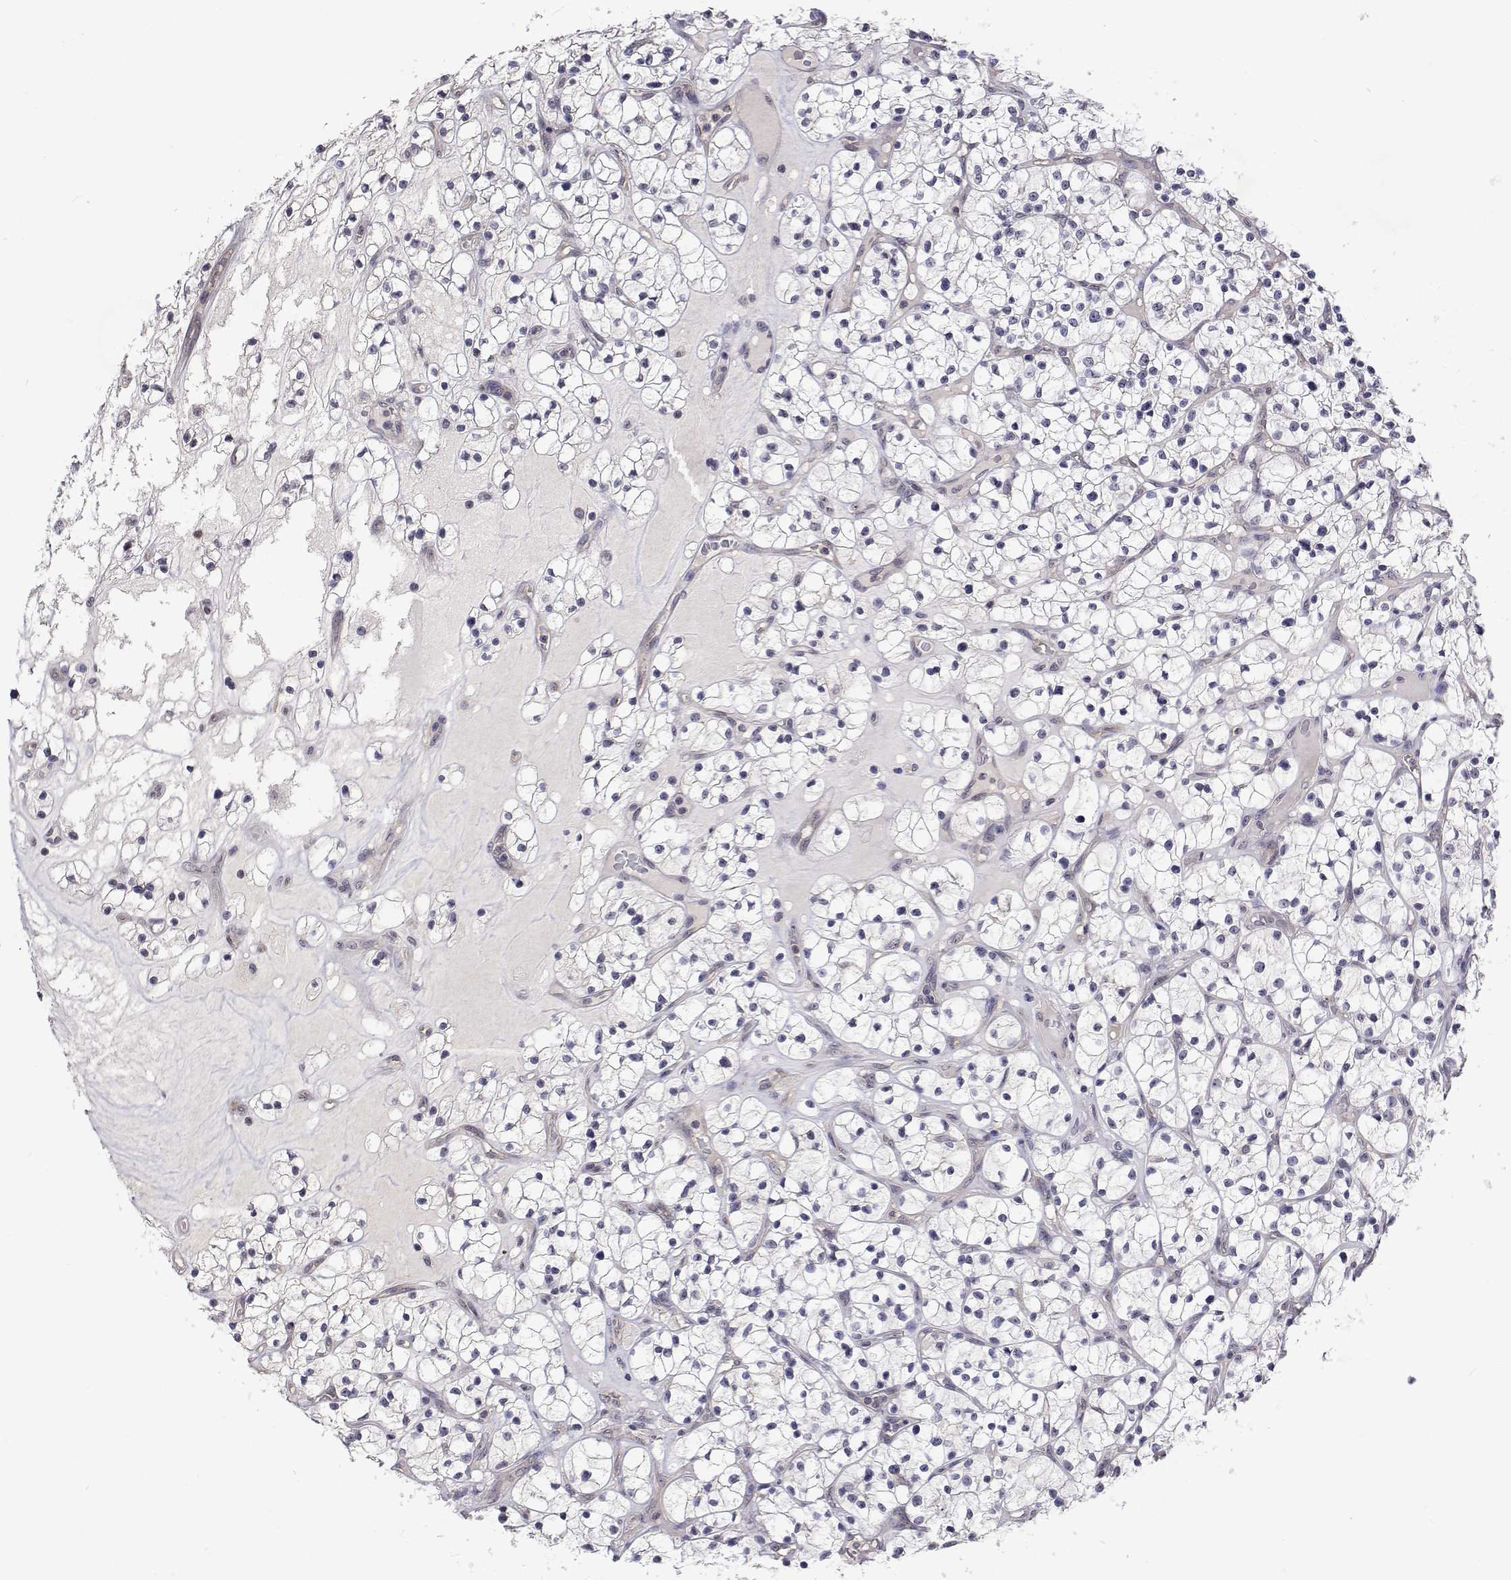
{"staining": {"intensity": "negative", "quantity": "none", "location": "none"}, "tissue": "renal cancer", "cell_type": "Tumor cells", "image_type": "cancer", "snomed": [{"axis": "morphology", "description": "Adenocarcinoma, NOS"}, {"axis": "topography", "description": "Kidney"}], "caption": "Image shows no protein positivity in tumor cells of renal adenocarcinoma tissue. (Immunohistochemistry (ihc), brightfield microscopy, high magnification).", "gene": "NHP2", "patient": {"sex": "female", "age": 64}}